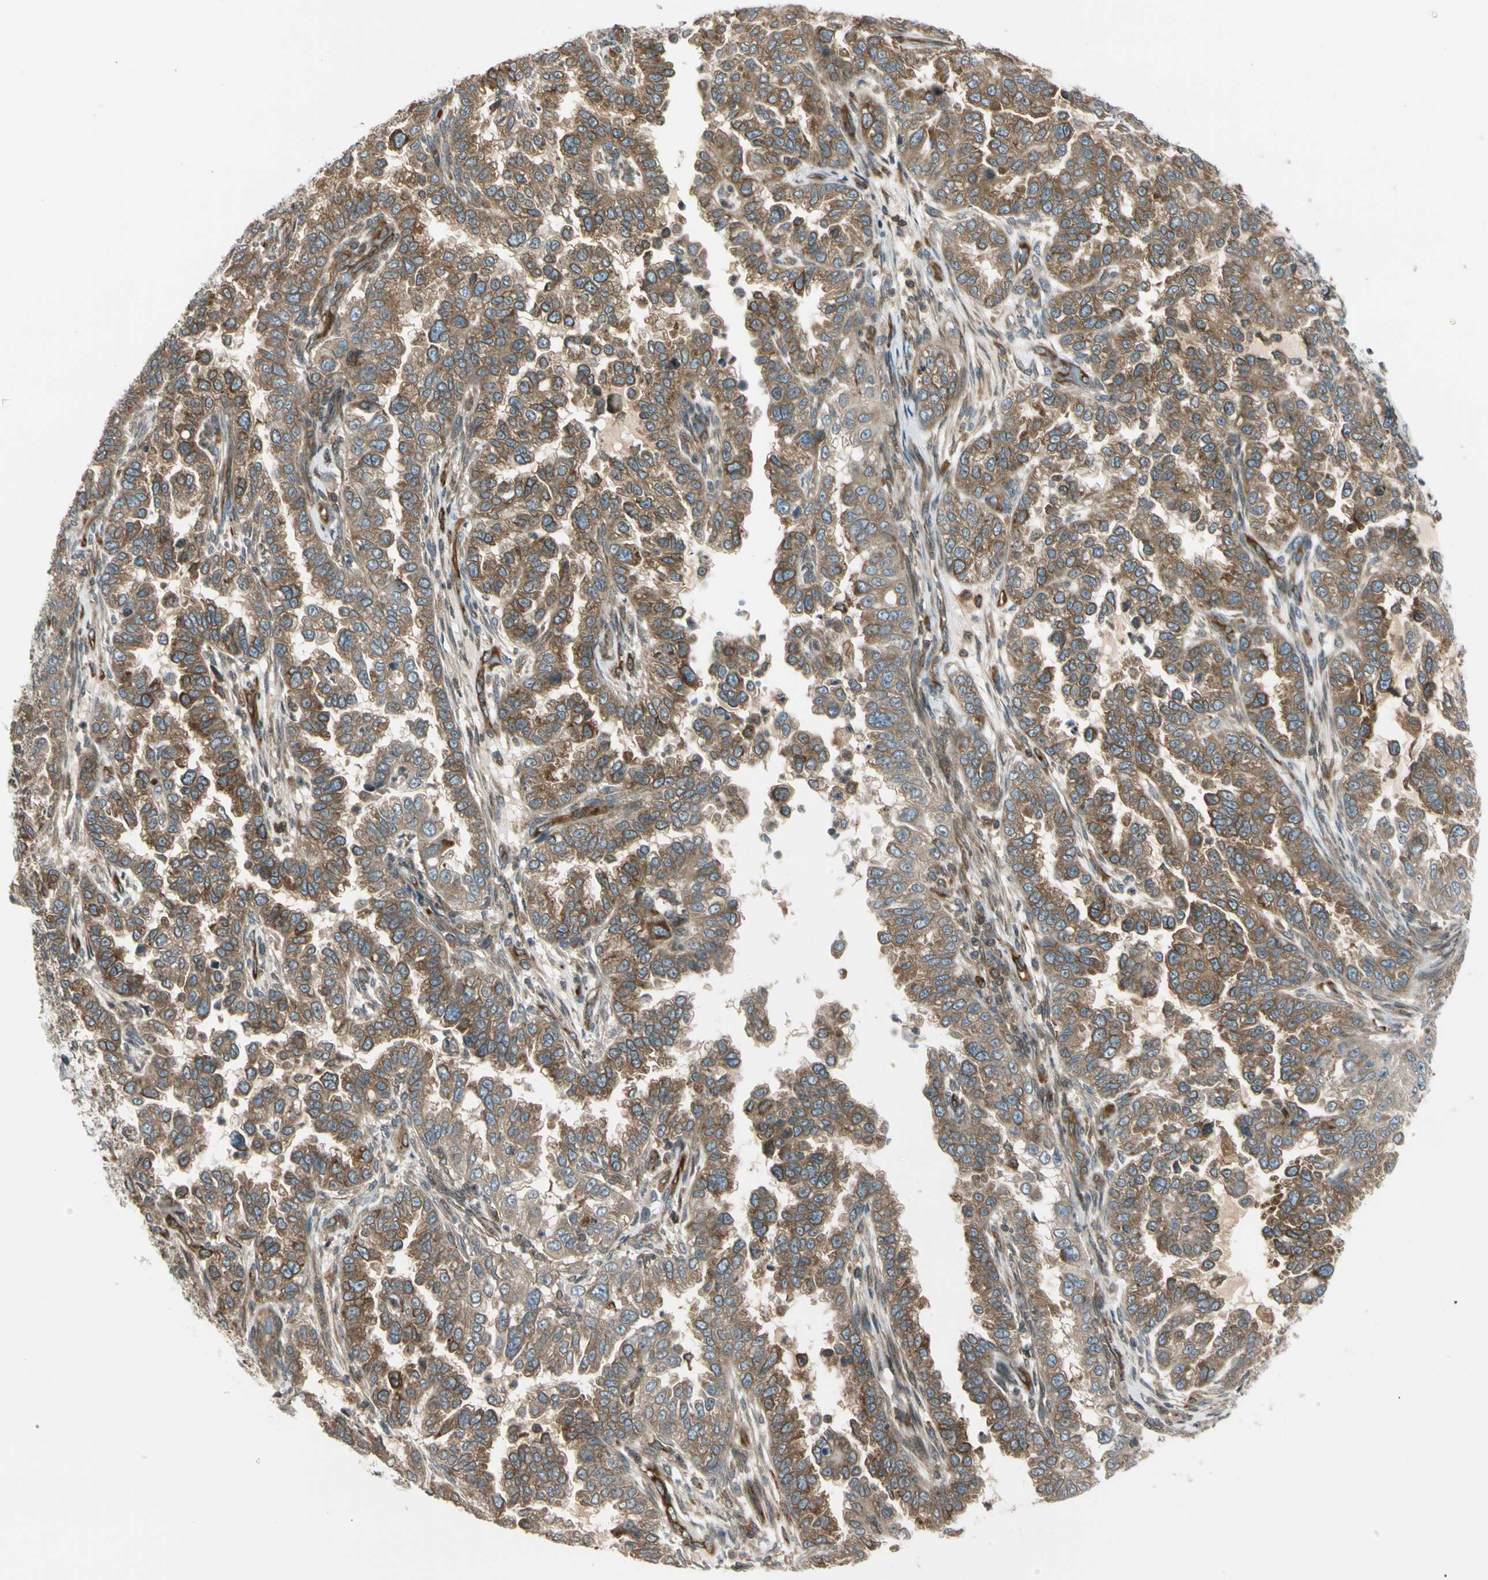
{"staining": {"intensity": "moderate", "quantity": ">75%", "location": "cytoplasmic/membranous"}, "tissue": "endometrial cancer", "cell_type": "Tumor cells", "image_type": "cancer", "snomed": [{"axis": "morphology", "description": "Adenocarcinoma, NOS"}, {"axis": "topography", "description": "Endometrium"}], "caption": "Immunohistochemistry (IHC) of endometrial adenocarcinoma reveals medium levels of moderate cytoplasmic/membranous expression in about >75% of tumor cells.", "gene": "TRIO", "patient": {"sex": "female", "age": 85}}